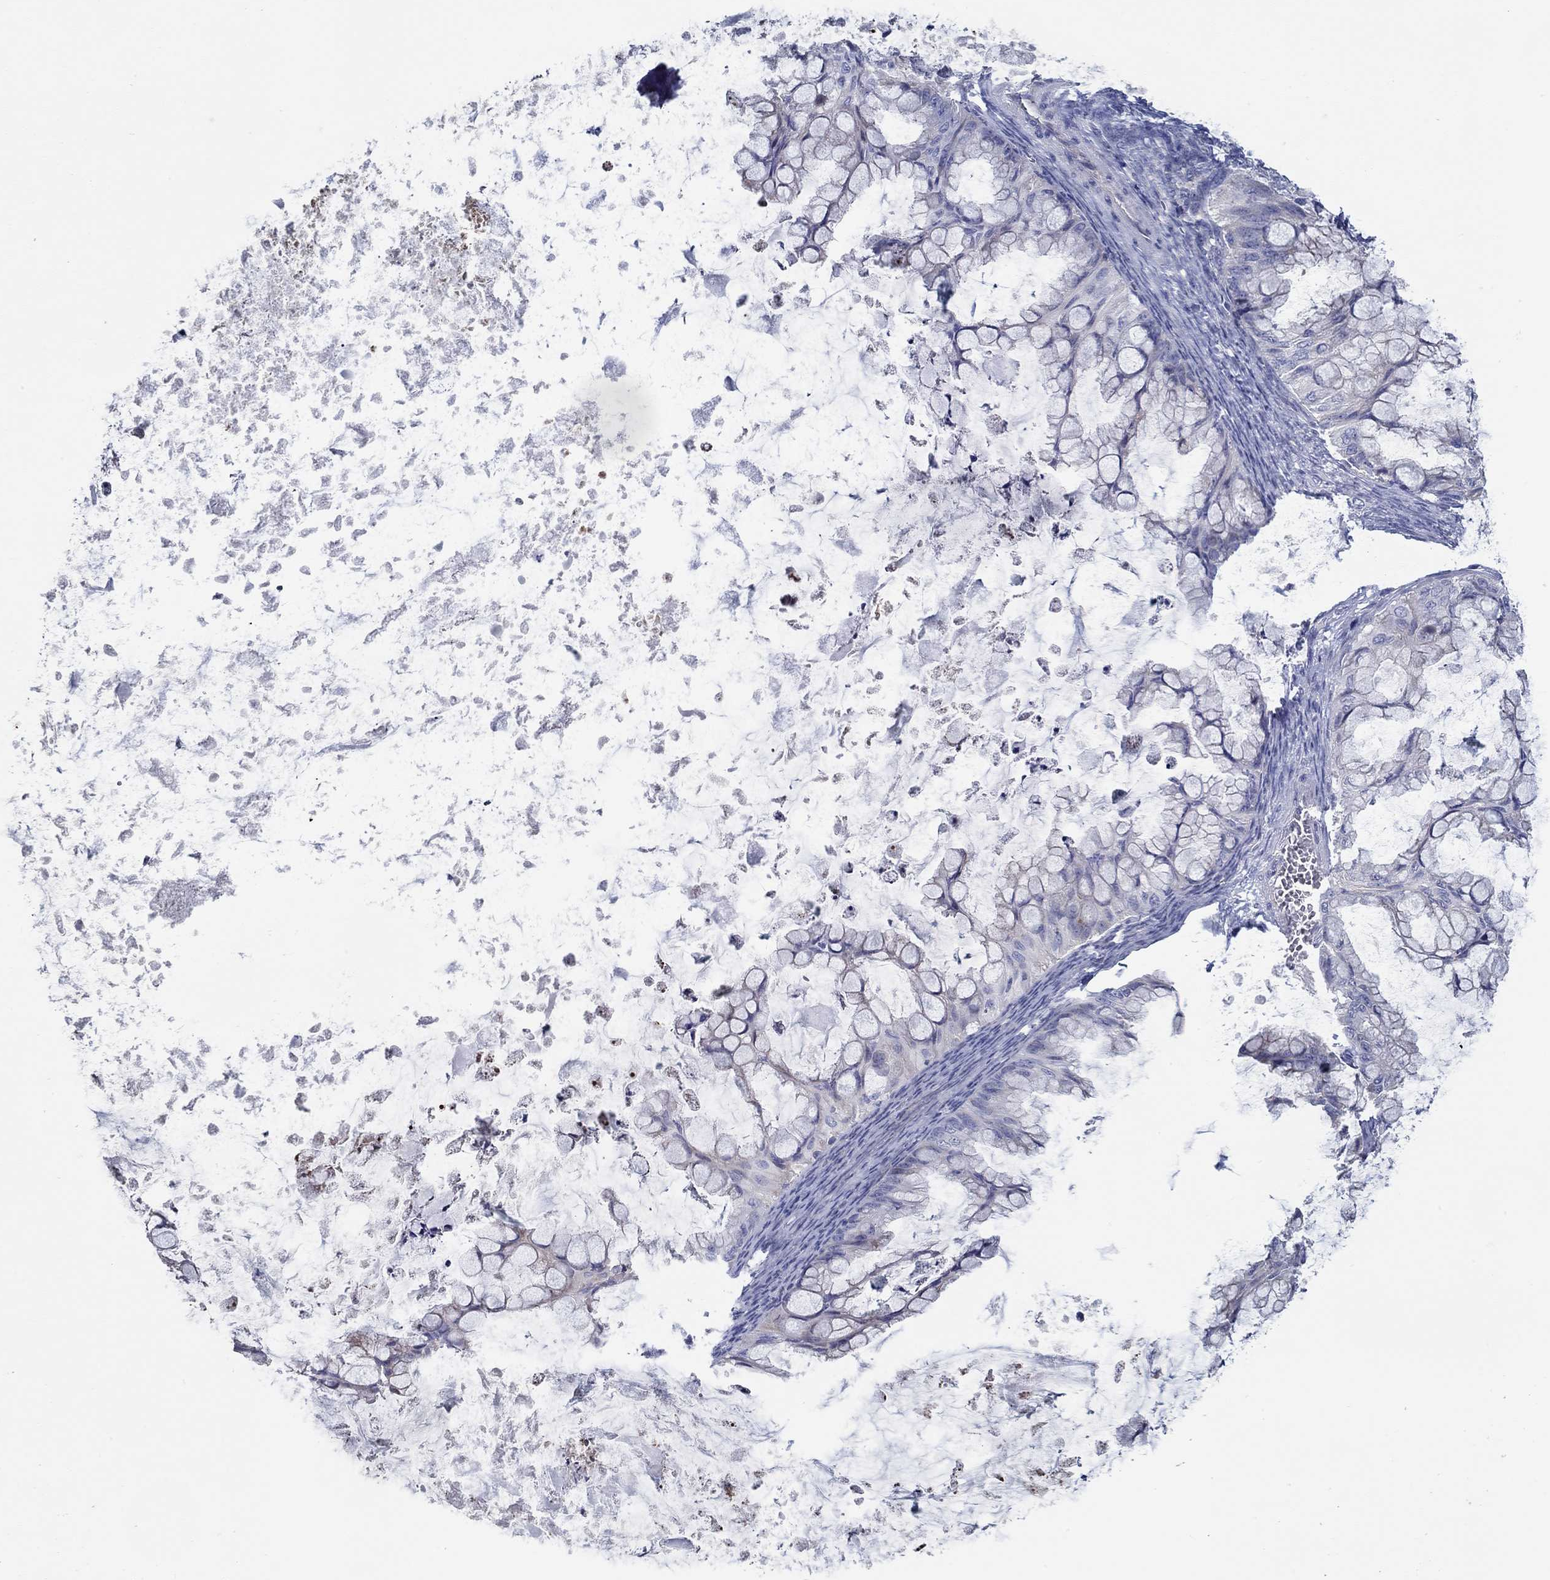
{"staining": {"intensity": "negative", "quantity": "none", "location": "none"}, "tissue": "ovarian cancer", "cell_type": "Tumor cells", "image_type": "cancer", "snomed": [{"axis": "morphology", "description": "Cystadenocarcinoma, mucinous, NOS"}, {"axis": "topography", "description": "Ovary"}], "caption": "Tumor cells are negative for protein expression in human ovarian mucinous cystadenocarcinoma.", "gene": "CFAP61", "patient": {"sex": "female", "age": 35}}